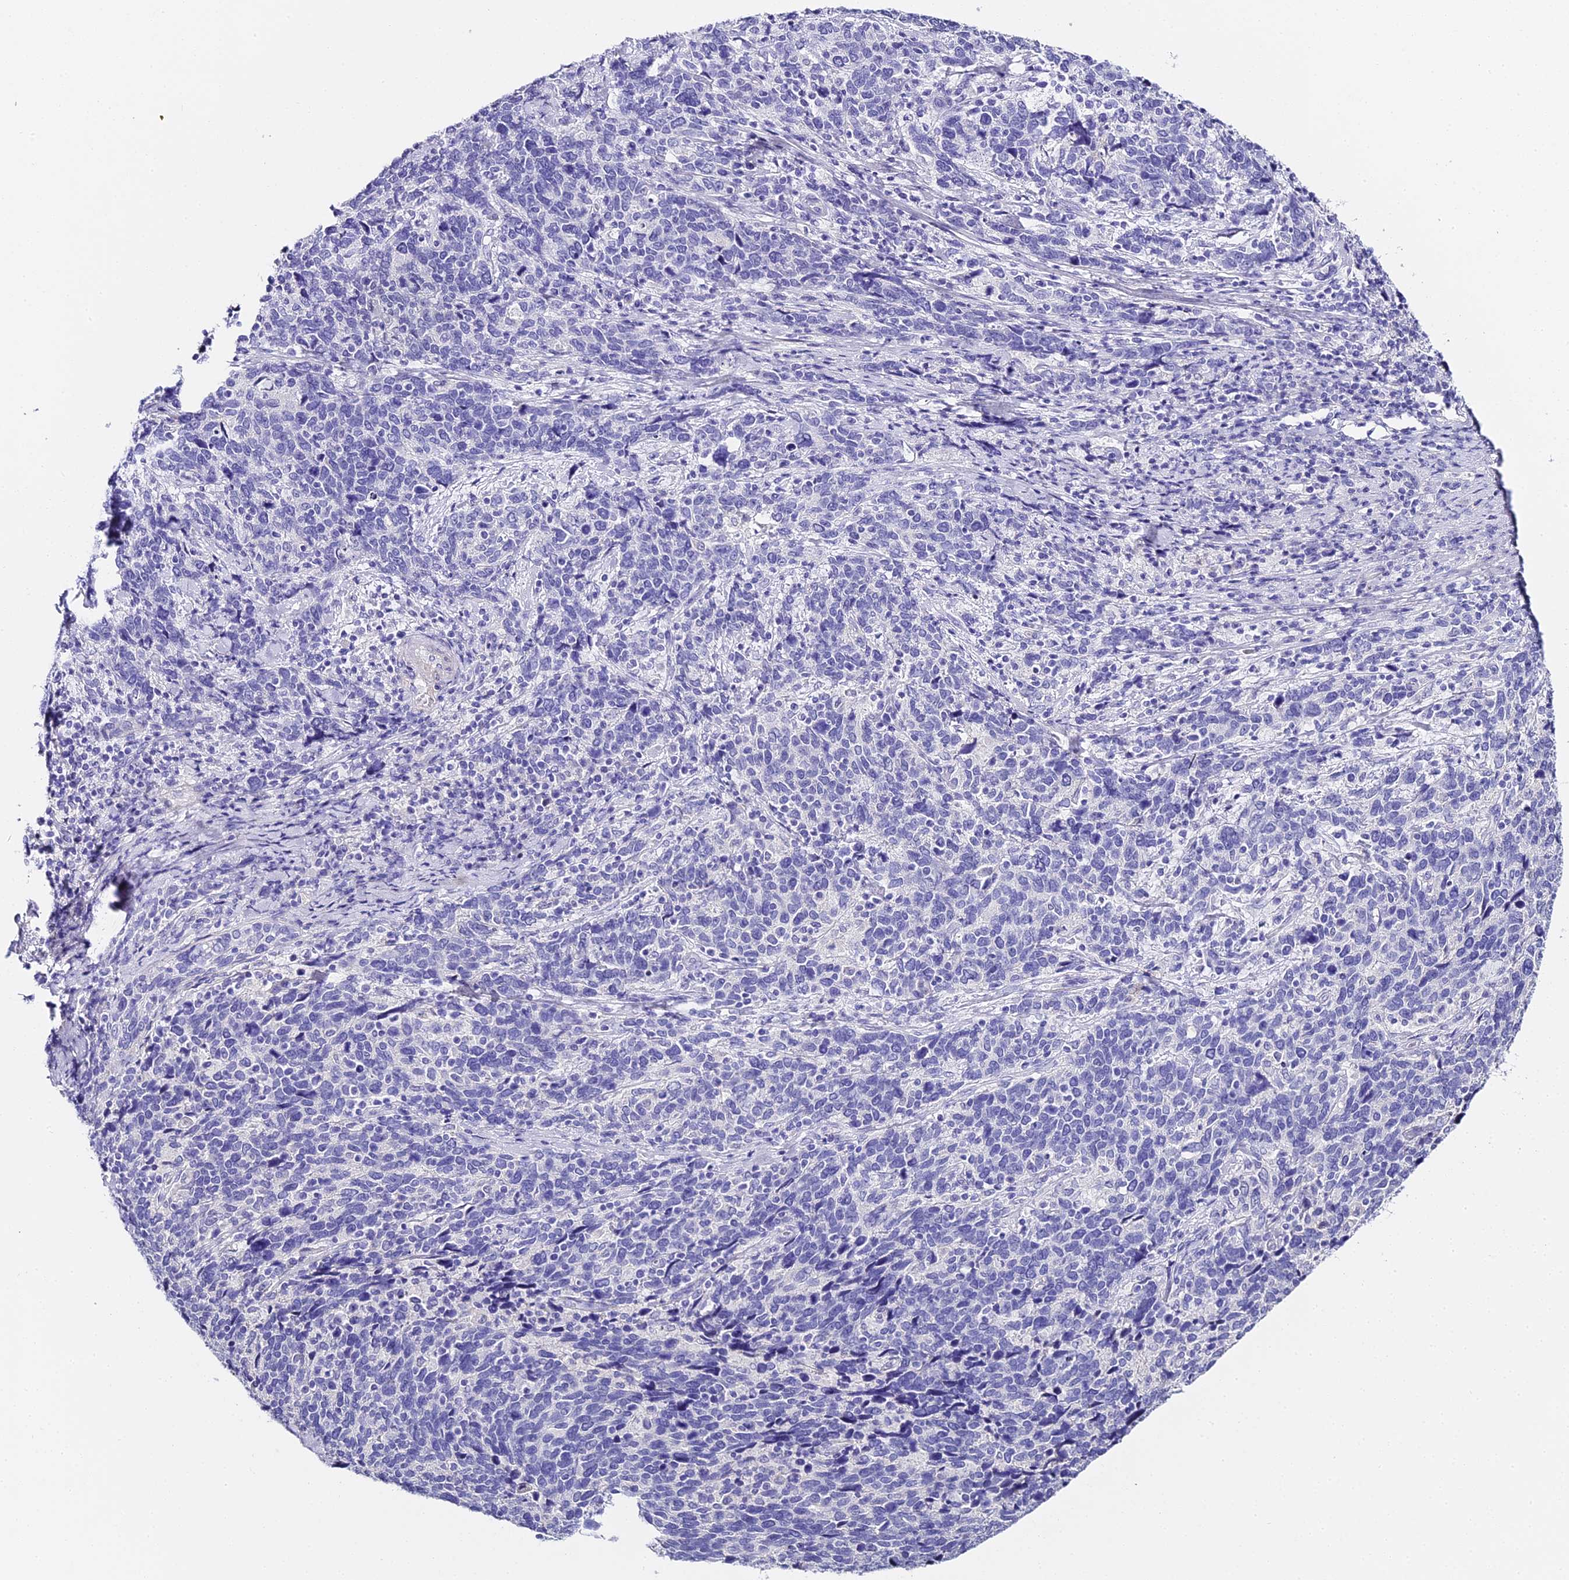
{"staining": {"intensity": "negative", "quantity": "none", "location": "none"}, "tissue": "cervical cancer", "cell_type": "Tumor cells", "image_type": "cancer", "snomed": [{"axis": "morphology", "description": "Squamous cell carcinoma, NOS"}, {"axis": "topography", "description": "Cervix"}], "caption": "IHC of human squamous cell carcinoma (cervical) reveals no staining in tumor cells. Brightfield microscopy of immunohistochemistry (IHC) stained with DAB (brown) and hematoxylin (blue), captured at high magnification.", "gene": "ABHD14A-ACY1", "patient": {"sex": "female", "age": 41}}